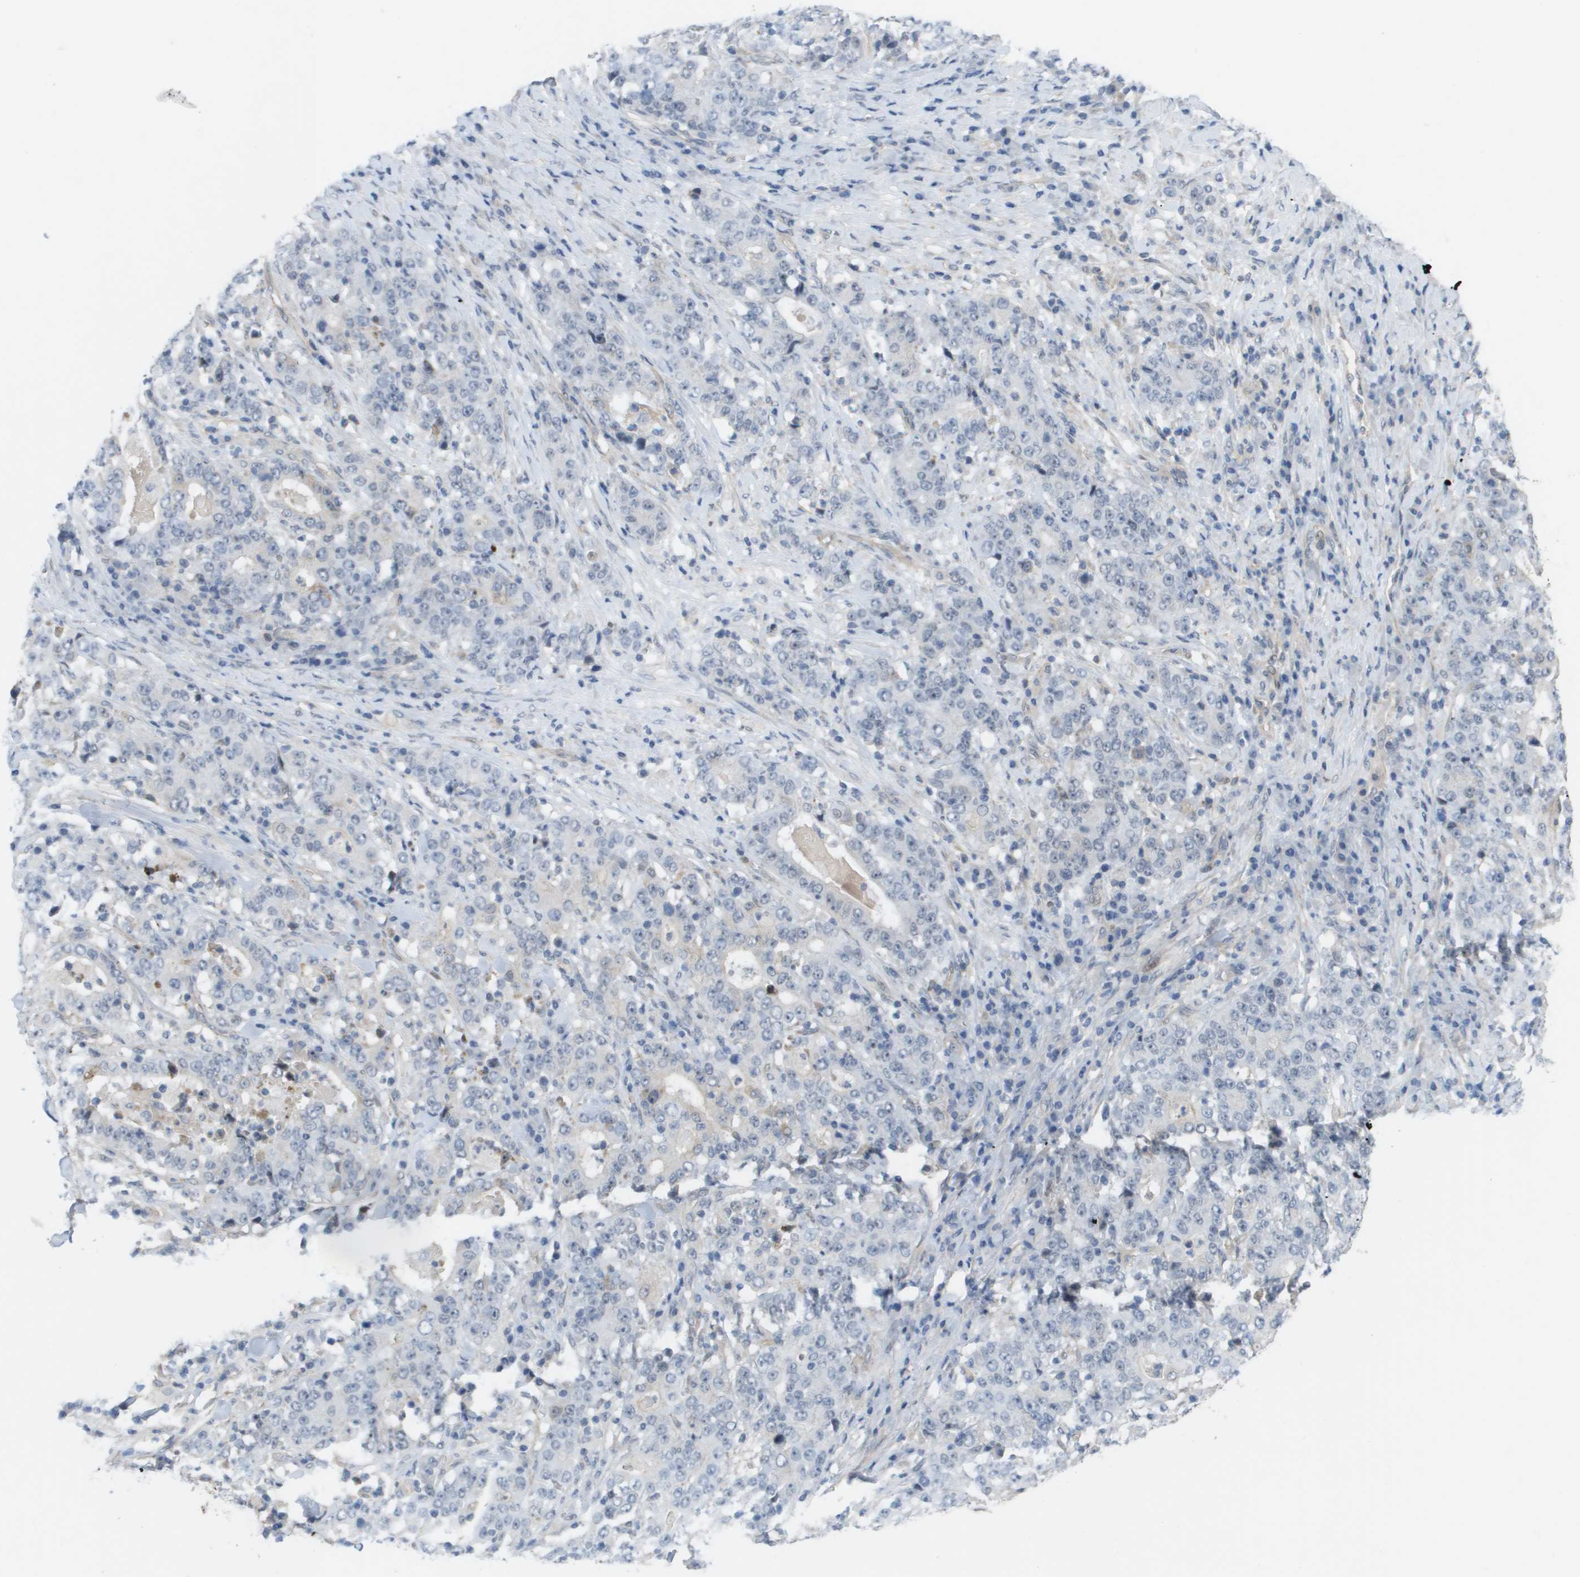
{"staining": {"intensity": "negative", "quantity": "none", "location": "none"}, "tissue": "stomach cancer", "cell_type": "Tumor cells", "image_type": "cancer", "snomed": [{"axis": "morphology", "description": "Normal tissue, NOS"}, {"axis": "morphology", "description": "Adenocarcinoma, NOS"}, {"axis": "topography", "description": "Stomach, upper"}, {"axis": "topography", "description": "Stomach"}], "caption": "An IHC micrograph of stomach cancer is shown. There is no staining in tumor cells of stomach cancer.", "gene": "MTARC2", "patient": {"sex": "male", "age": 59}}